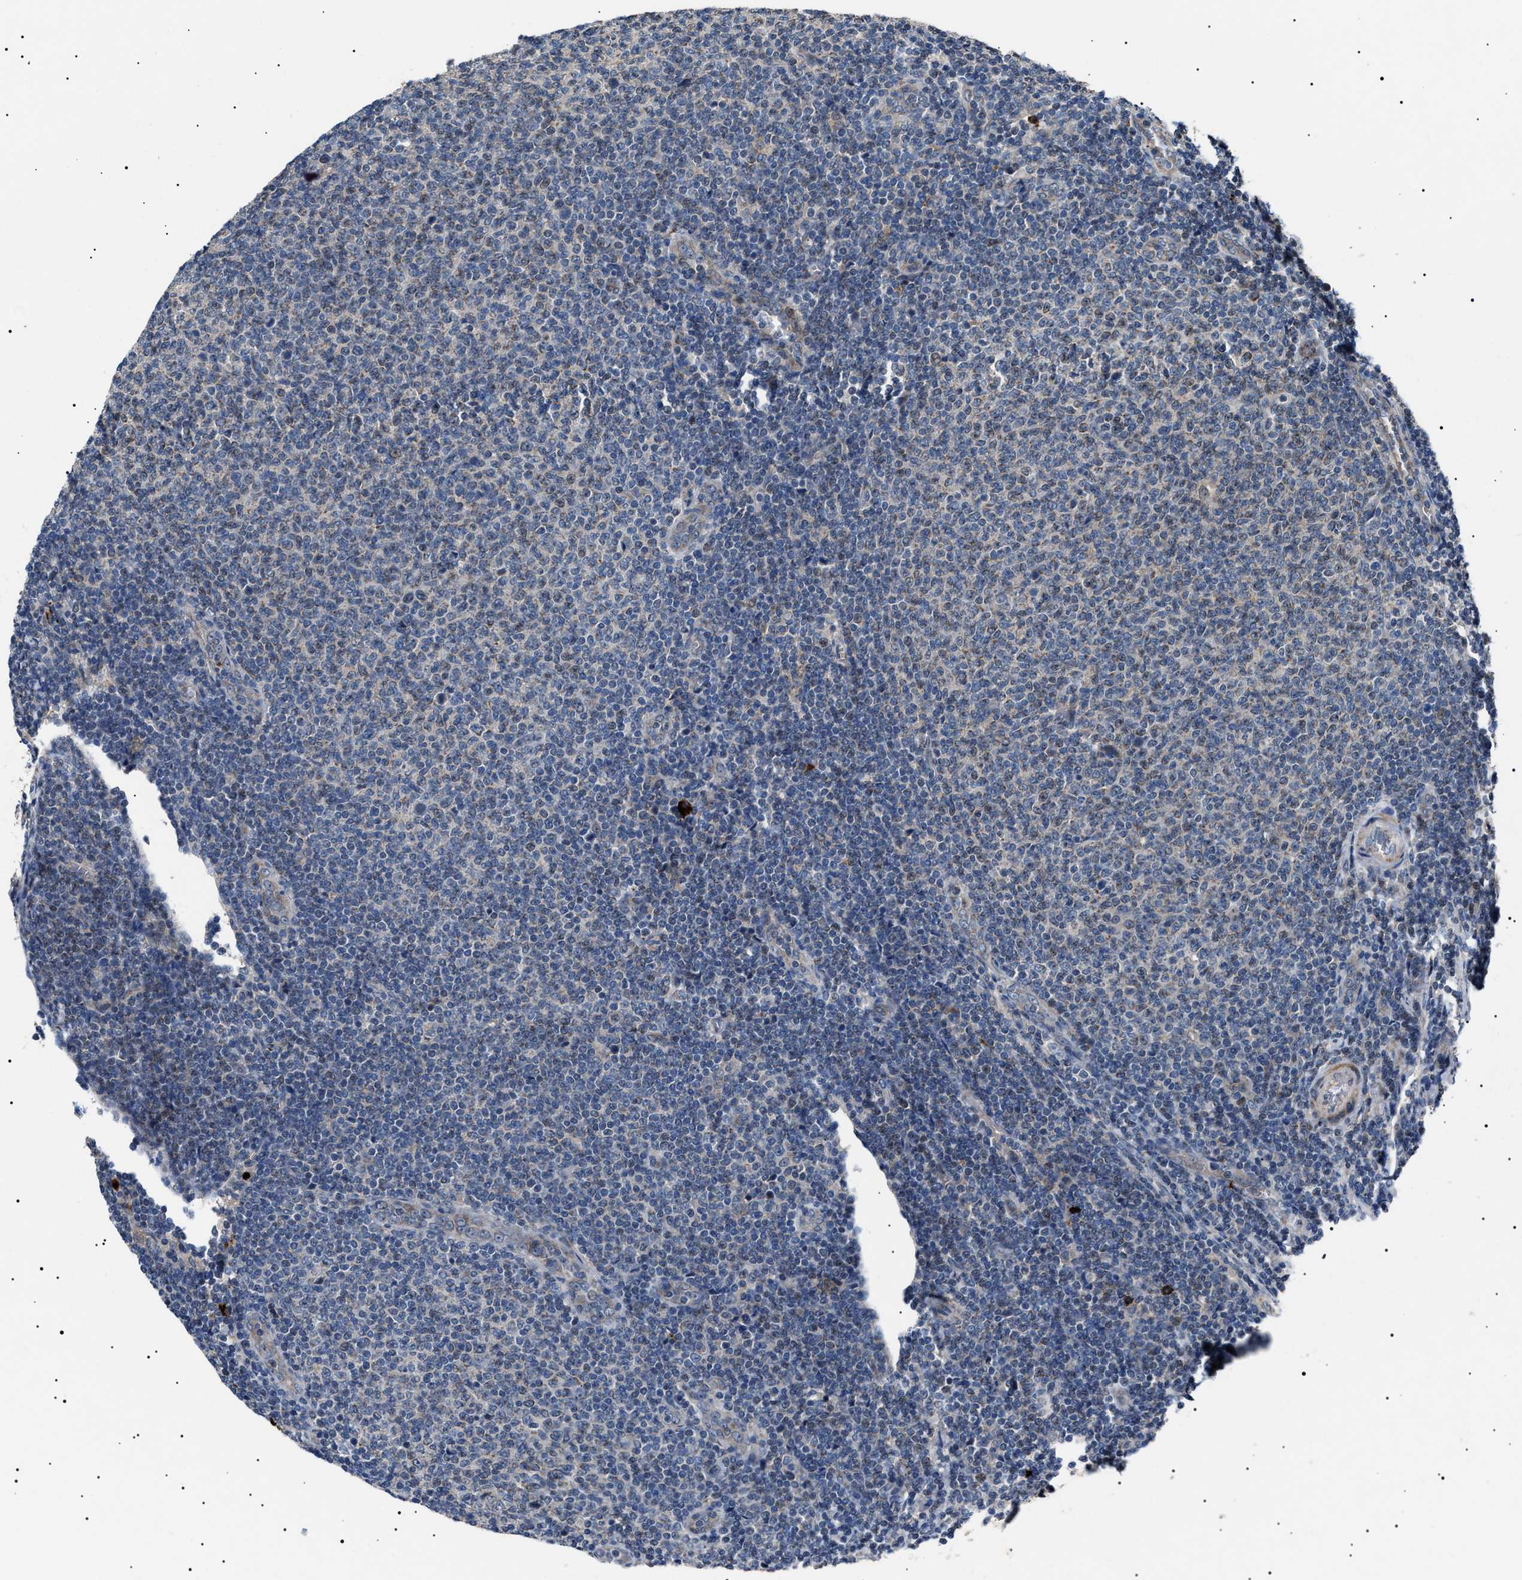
{"staining": {"intensity": "negative", "quantity": "none", "location": "none"}, "tissue": "lymphoma", "cell_type": "Tumor cells", "image_type": "cancer", "snomed": [{"axis": "morphology", "description": "Malignant lymphoma, non-Hodgkin's type, Low grade"}, {"axis": "topography", "description": "Lymph node"}], "caption": "Tumor cells are negative for protein expression in human malignant lymphoma, non-Hodgkin's type (low-grade). The staining is performed using DAB brown chromogen with nuclei counter-stained in using hematoxylin.", "gene": "PTRH1", "patient": {"sex": "male", "age": 66}}